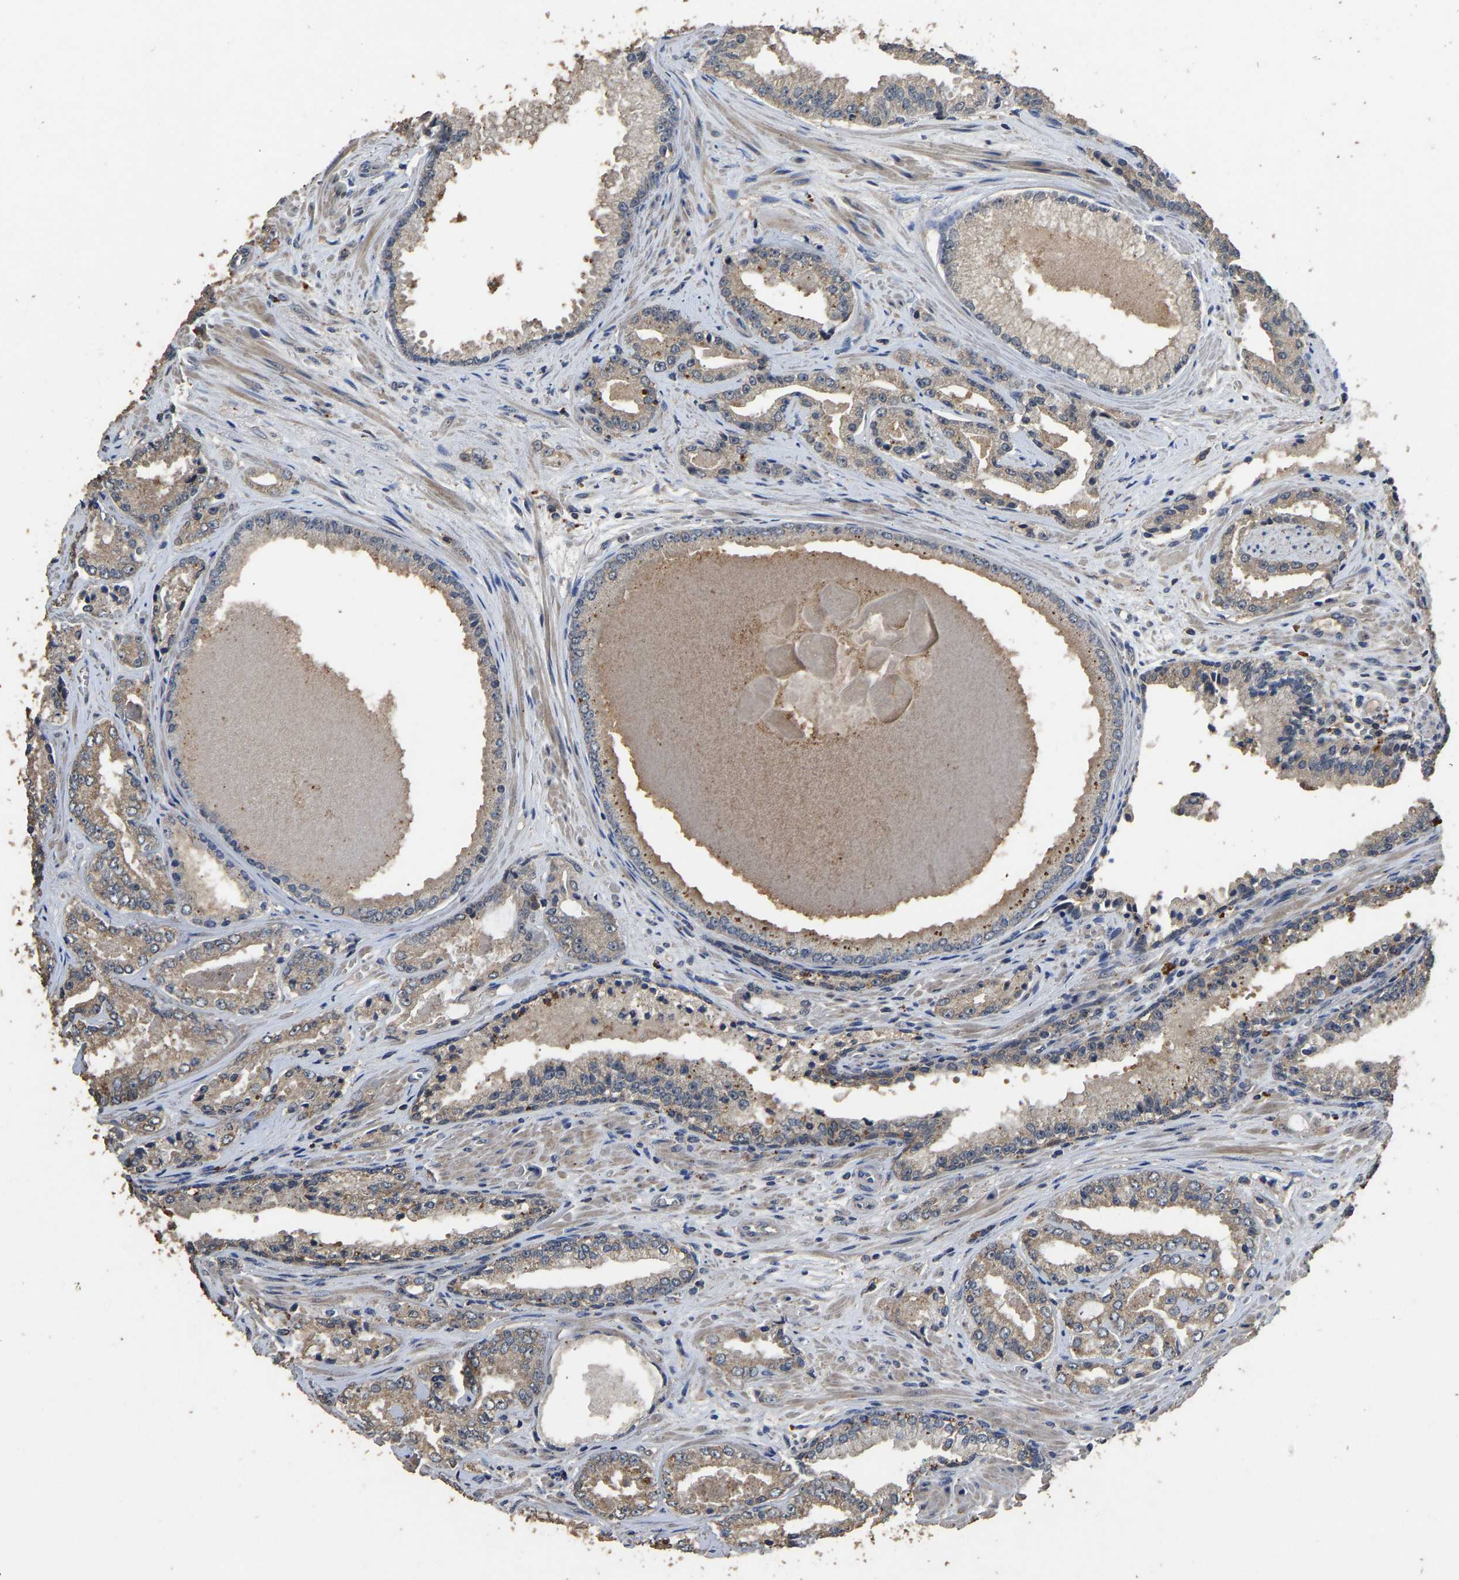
{"staining": {"intensity": "moderate", "quantity": "25%-75%", "location": "cytoplasmic/membranous"}, "tissue": "prostate cancer", "cell_type": "Tumor cells", "image_type": "cancer", "snomed": [{"axis": "morphology", "description": "Adenocarcinoma, High grade"}, {"axis": "topography", "description": "Prostate"}], "caption": "Moderate cytoplasmic/membranous staining is appreciated in about 25%-75% of tumor cells in prostate cancer. The staining is performed using DAB brown chromogen to label protein expression. The nuclei are counter-stained blue using hematoxylin.", "gene": "CIDEC", "patient": {"sex": "male", "age": 71}}